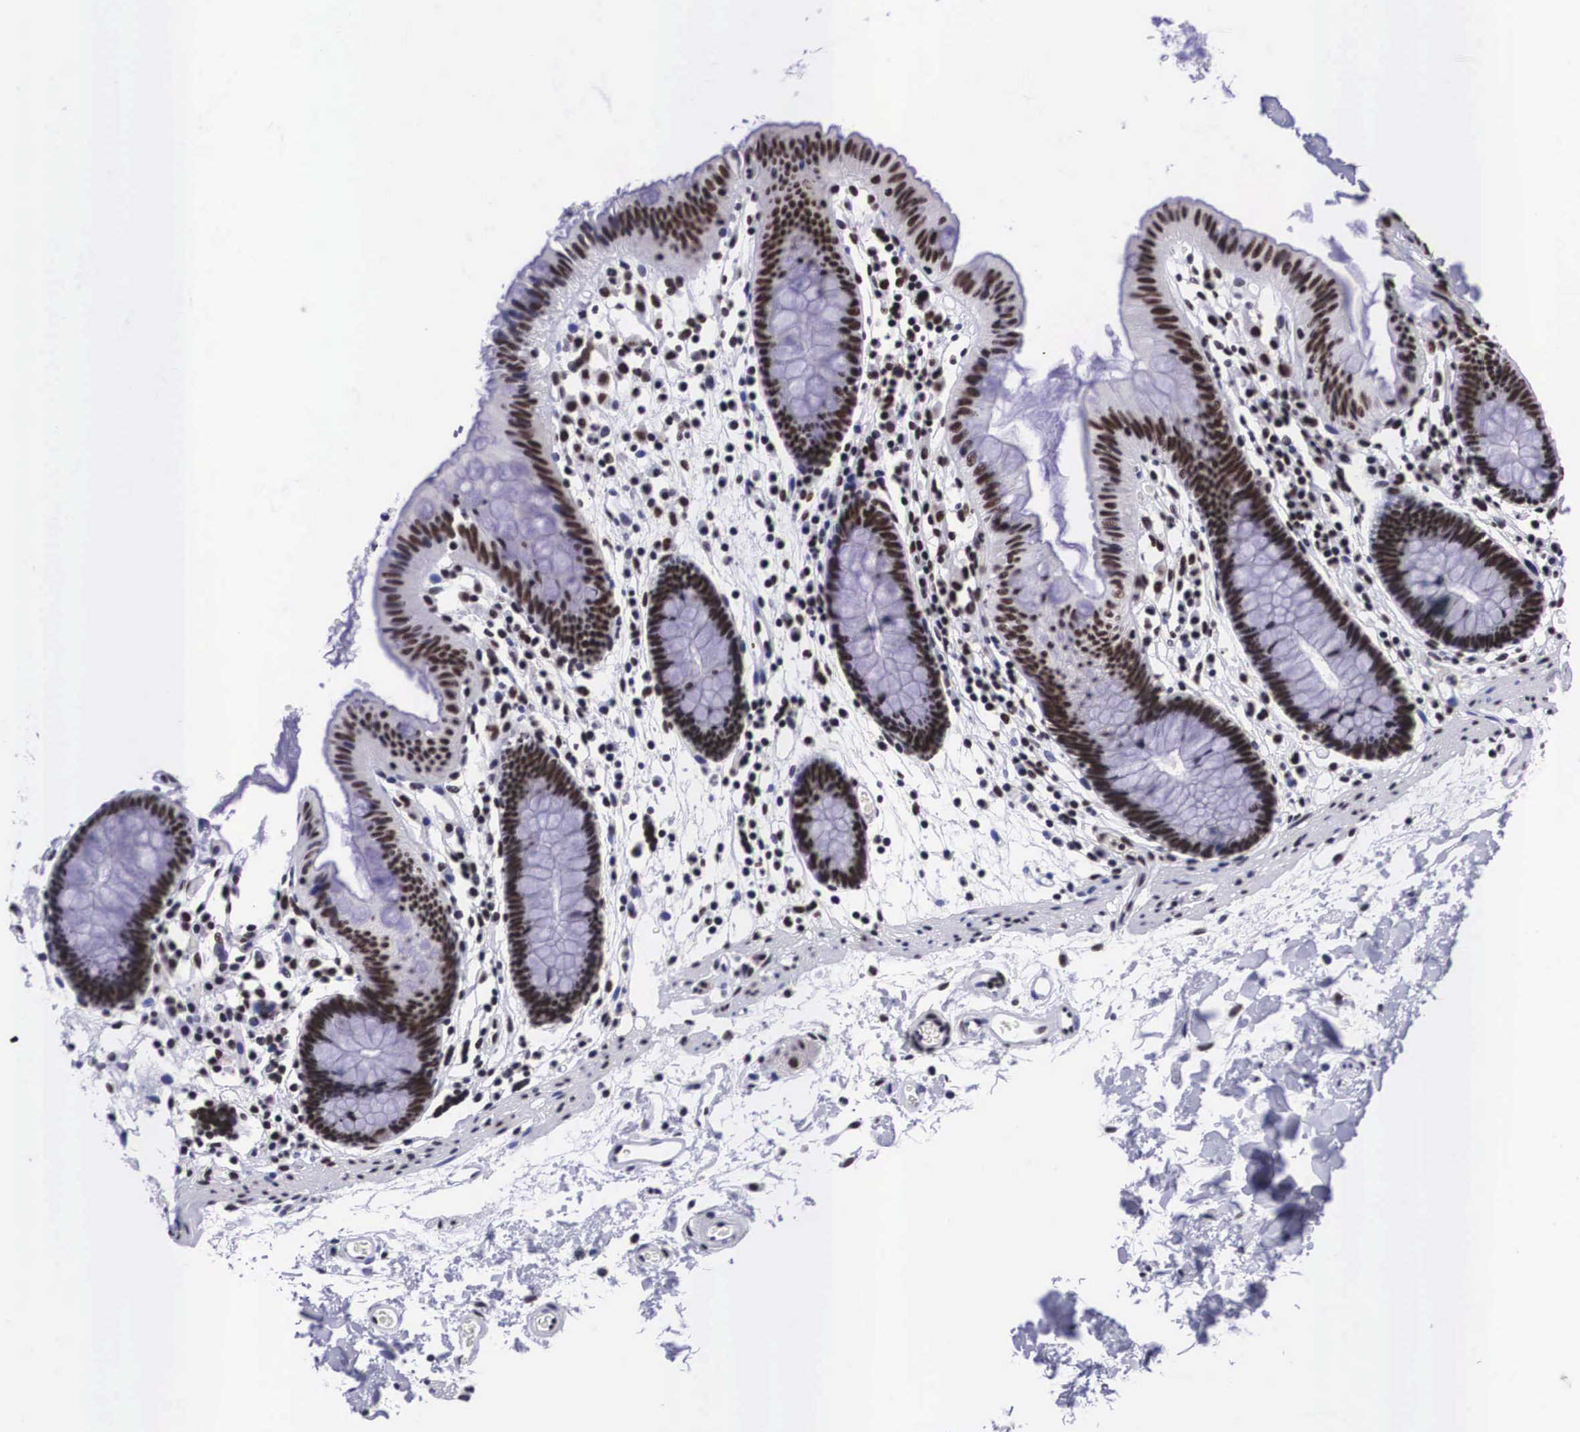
{"staining": {"intensity": "moderate", "quantity": ">75%", "location": "nuclear"}, "tissue": "colon", "cell_type": "Endothelial cells", "image_type": "normal", "snomed": [{"axis": "morphology", "description": "Normal tissue, NOS"}, {"axis": "topography", "description": "Colon"}], "caption": "Brown immunohistochemical staining in normal colon shows moderate nuclear expression in about >75% of endothelial cells.", "gene": "SF3A1", "patient": {"sex": "male", "age": 54}}